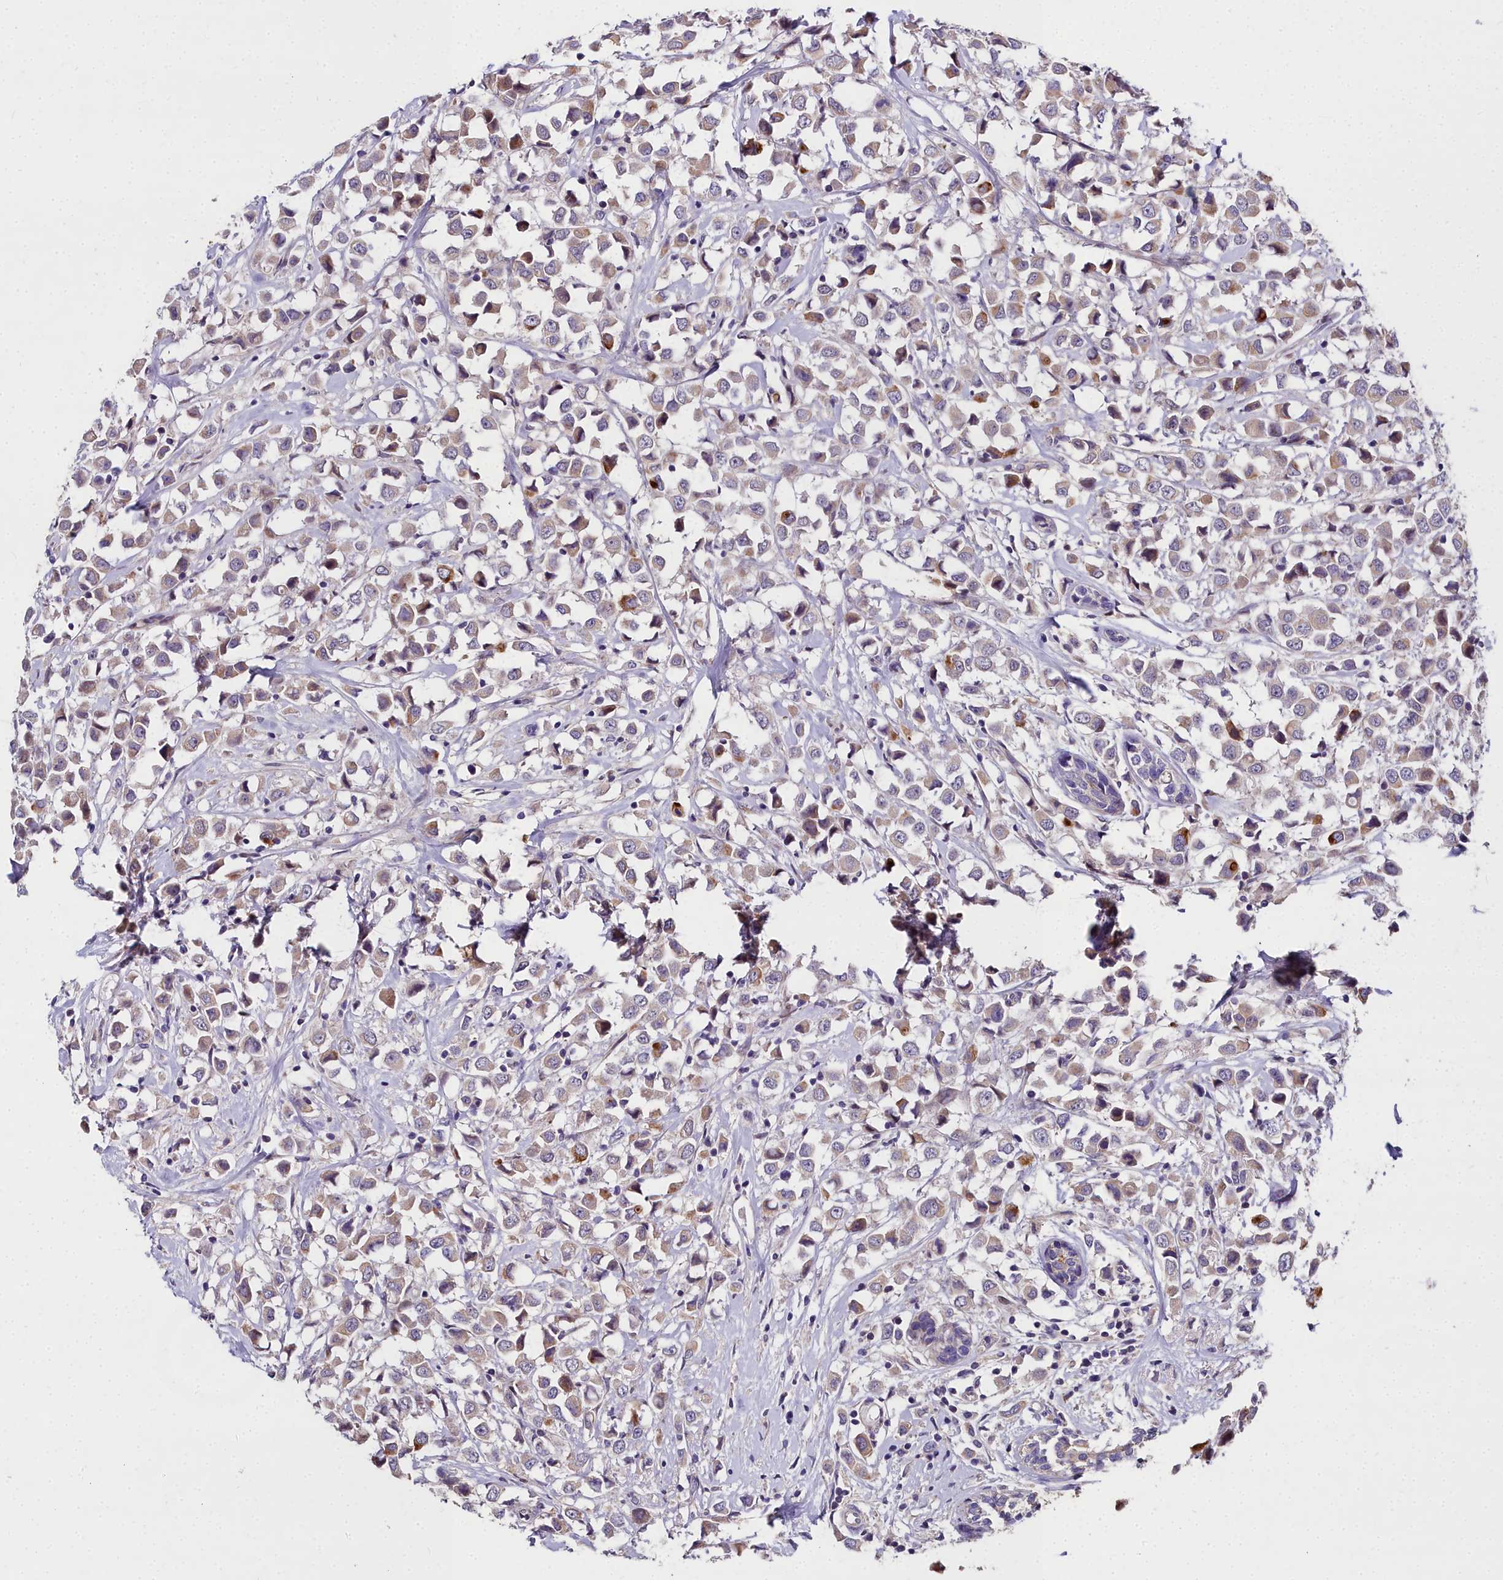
{"staining": {"intensity": "weak", "quantity": ">75%", "location": "cytoplasmic/membranous"}, "tissue": "breast cancer", "cell_type": "Tumor cells", "image_type": "cancer", "snomed": [{"axis": "morphology", "description": "Duct carcinoma"}, {"axis": "topography", "description": "Breast"}], "caption": "Intraductal carcinoma (breast) was stained to show a protein in brown. There is low levels of weak cytoplasmic/membranous expression in about >75% of tumor cells.", "gene": "NT5M", "patient": {"sex": "female", "age": 61}}